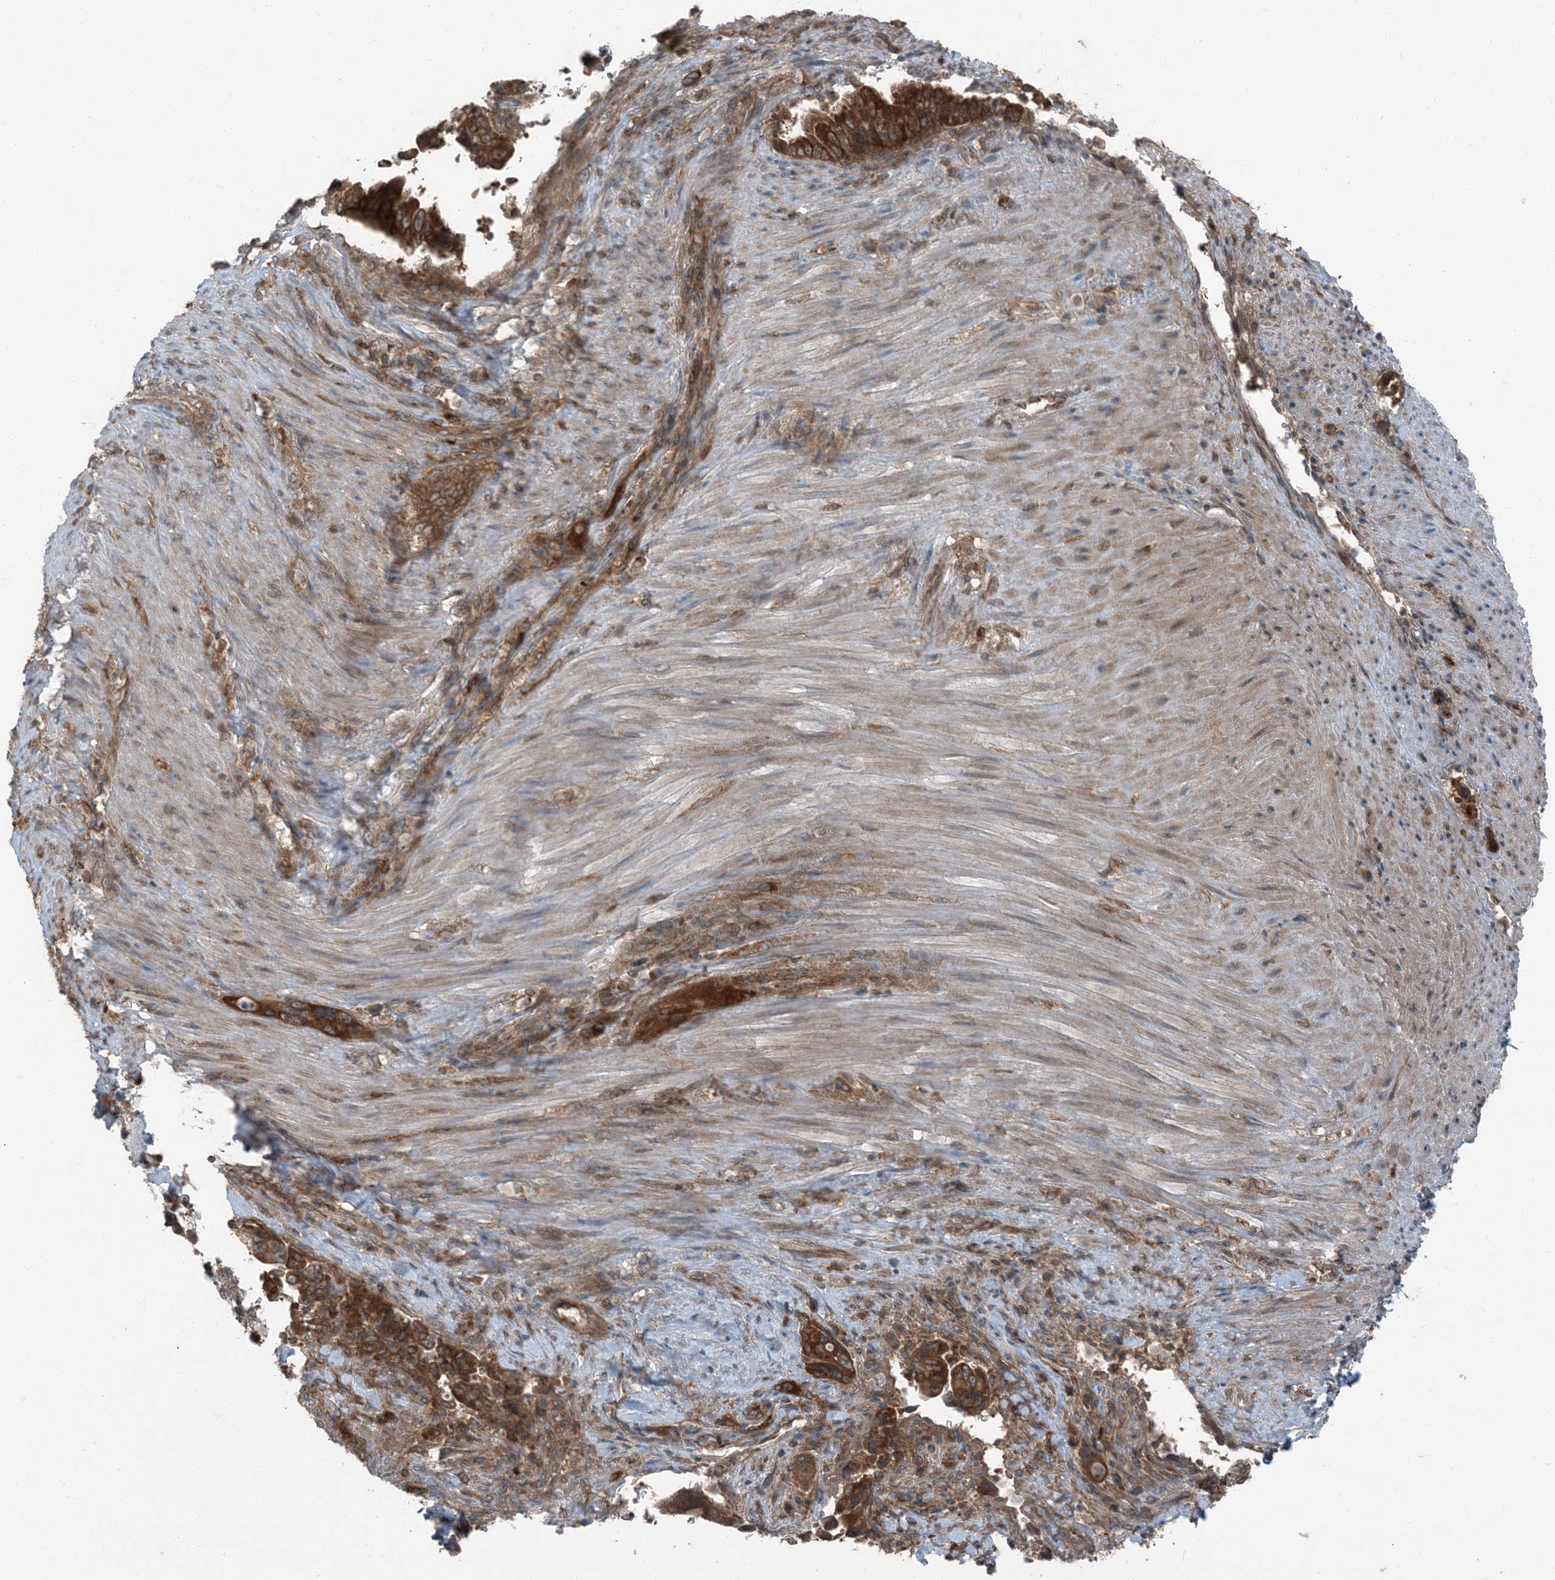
{"staining": {"intensity": "strong", "quantity": ">75%", "location": "cytoplasmic/membranous"}, "tissue": "pancreatic cancer", "cell_type": "Tumor cells", "image_type": "cancer", "snomed": [{"axis": "morphology", "description": "Adenocarcinoma, NOS"}, {"axis": "topography", "description": "Pancreas"}], "caption": "Tumor cells exhibit high levels of strong cytoplasmic/membranous staining in about >75% of cells in pancreatic cancer.", "gene": "RAB3GAP1", "patient": {"sex": "male", "age": 70}}